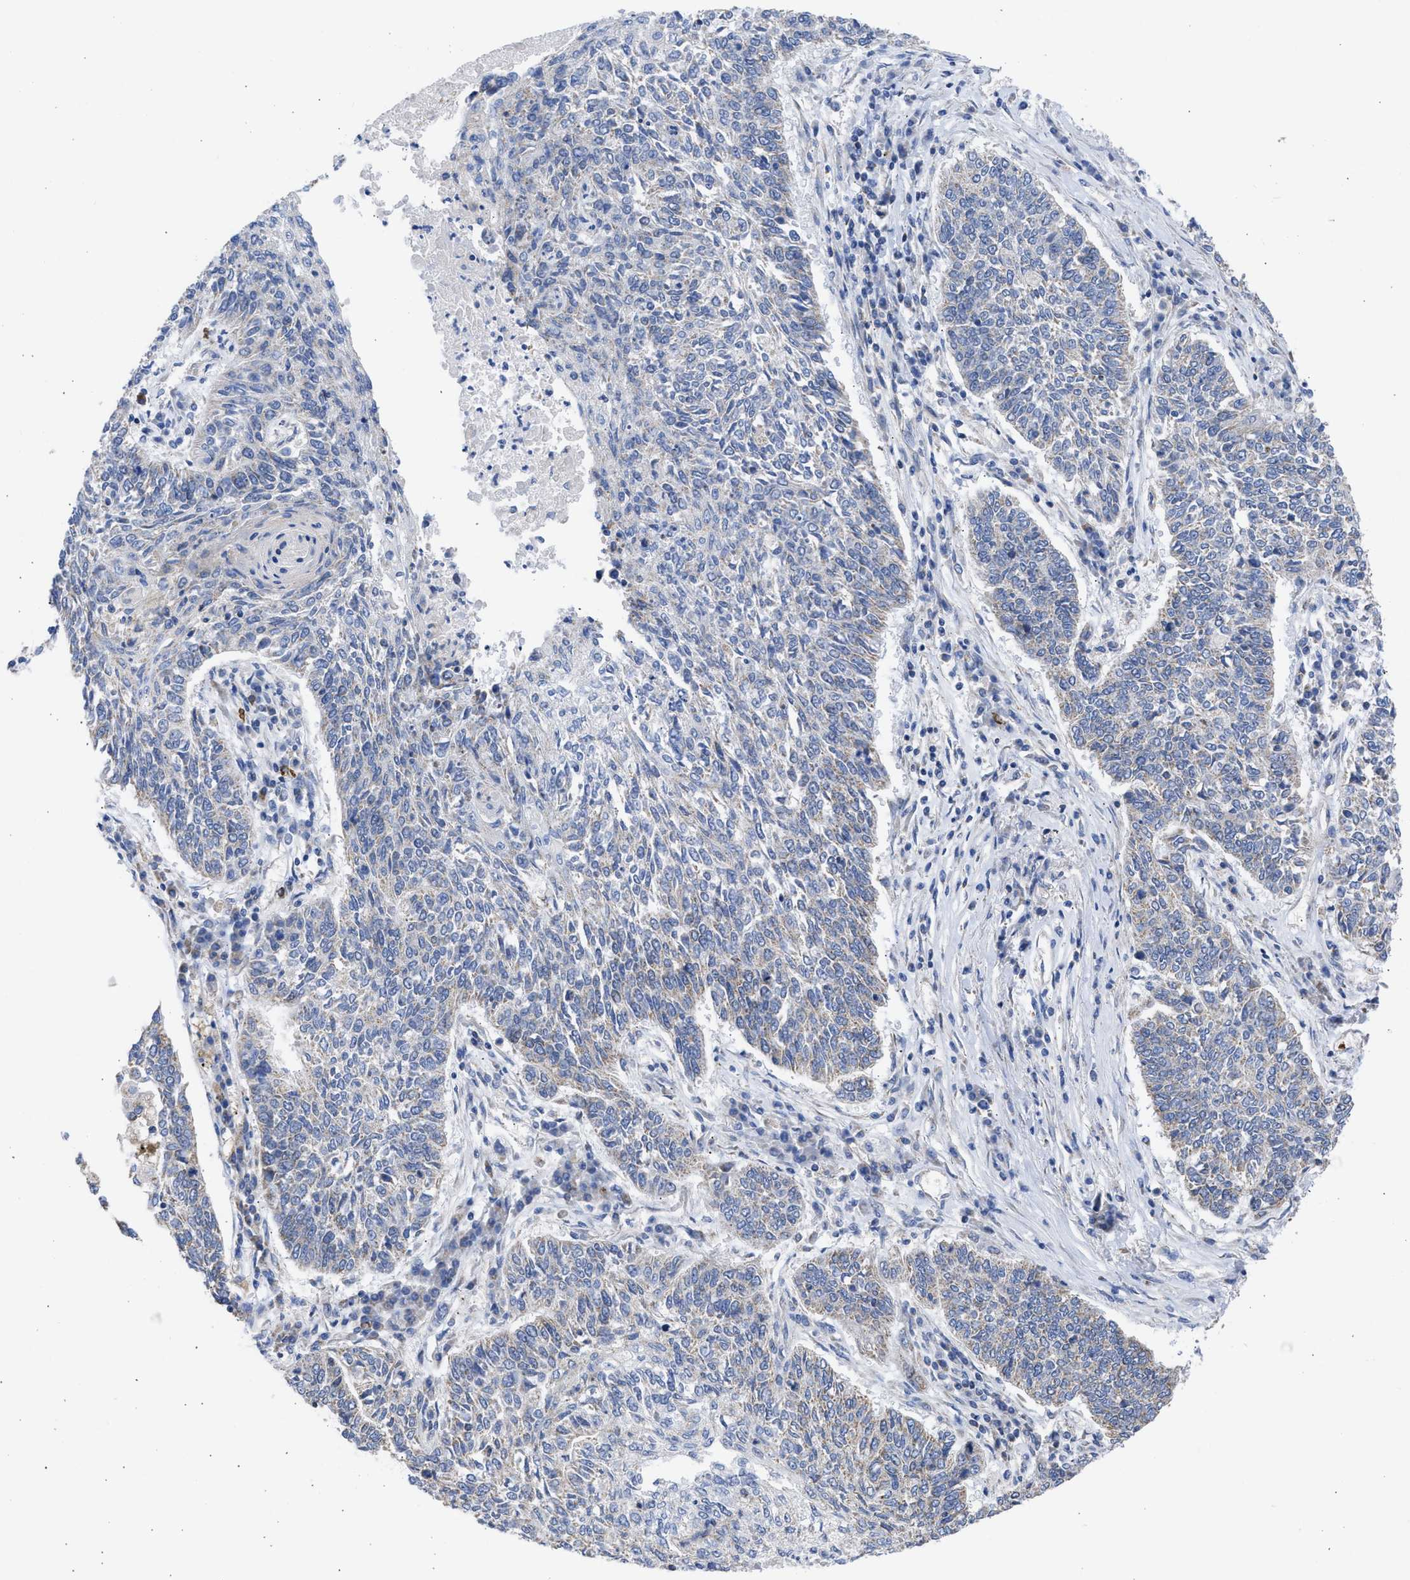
{"staining": {"intensity": "weak", "quantity": "25%-75%", "location": "cytoplasmic/membranous"}, "tissue": "lung cancer", "cell_type": "Tumor cells", "image_type": "cancer", "snomed": [{"axis": "morphology", "description": "Normal tissue, NOS"}, {"axis": "morphology", "description": "Squamous cell carcinoma, NOS"}, {"axis": "topography", "description": "Cartilage tissue"}, {"axis": "topography", "description": "Bronchus"}, {"axis": "topography", "description": "Lung"}], "caption": "Immunohistochemistry (IHC) photomicrograph of human squamous cell carcinoma (lung) stained for a protein (brown), which reveals low levels of weak cytoplasmic/membranous positivity in approximately 25%-75% of tumor cells.", "gene": "BTG3", "patient": {"sex": "female", "age": 49}}